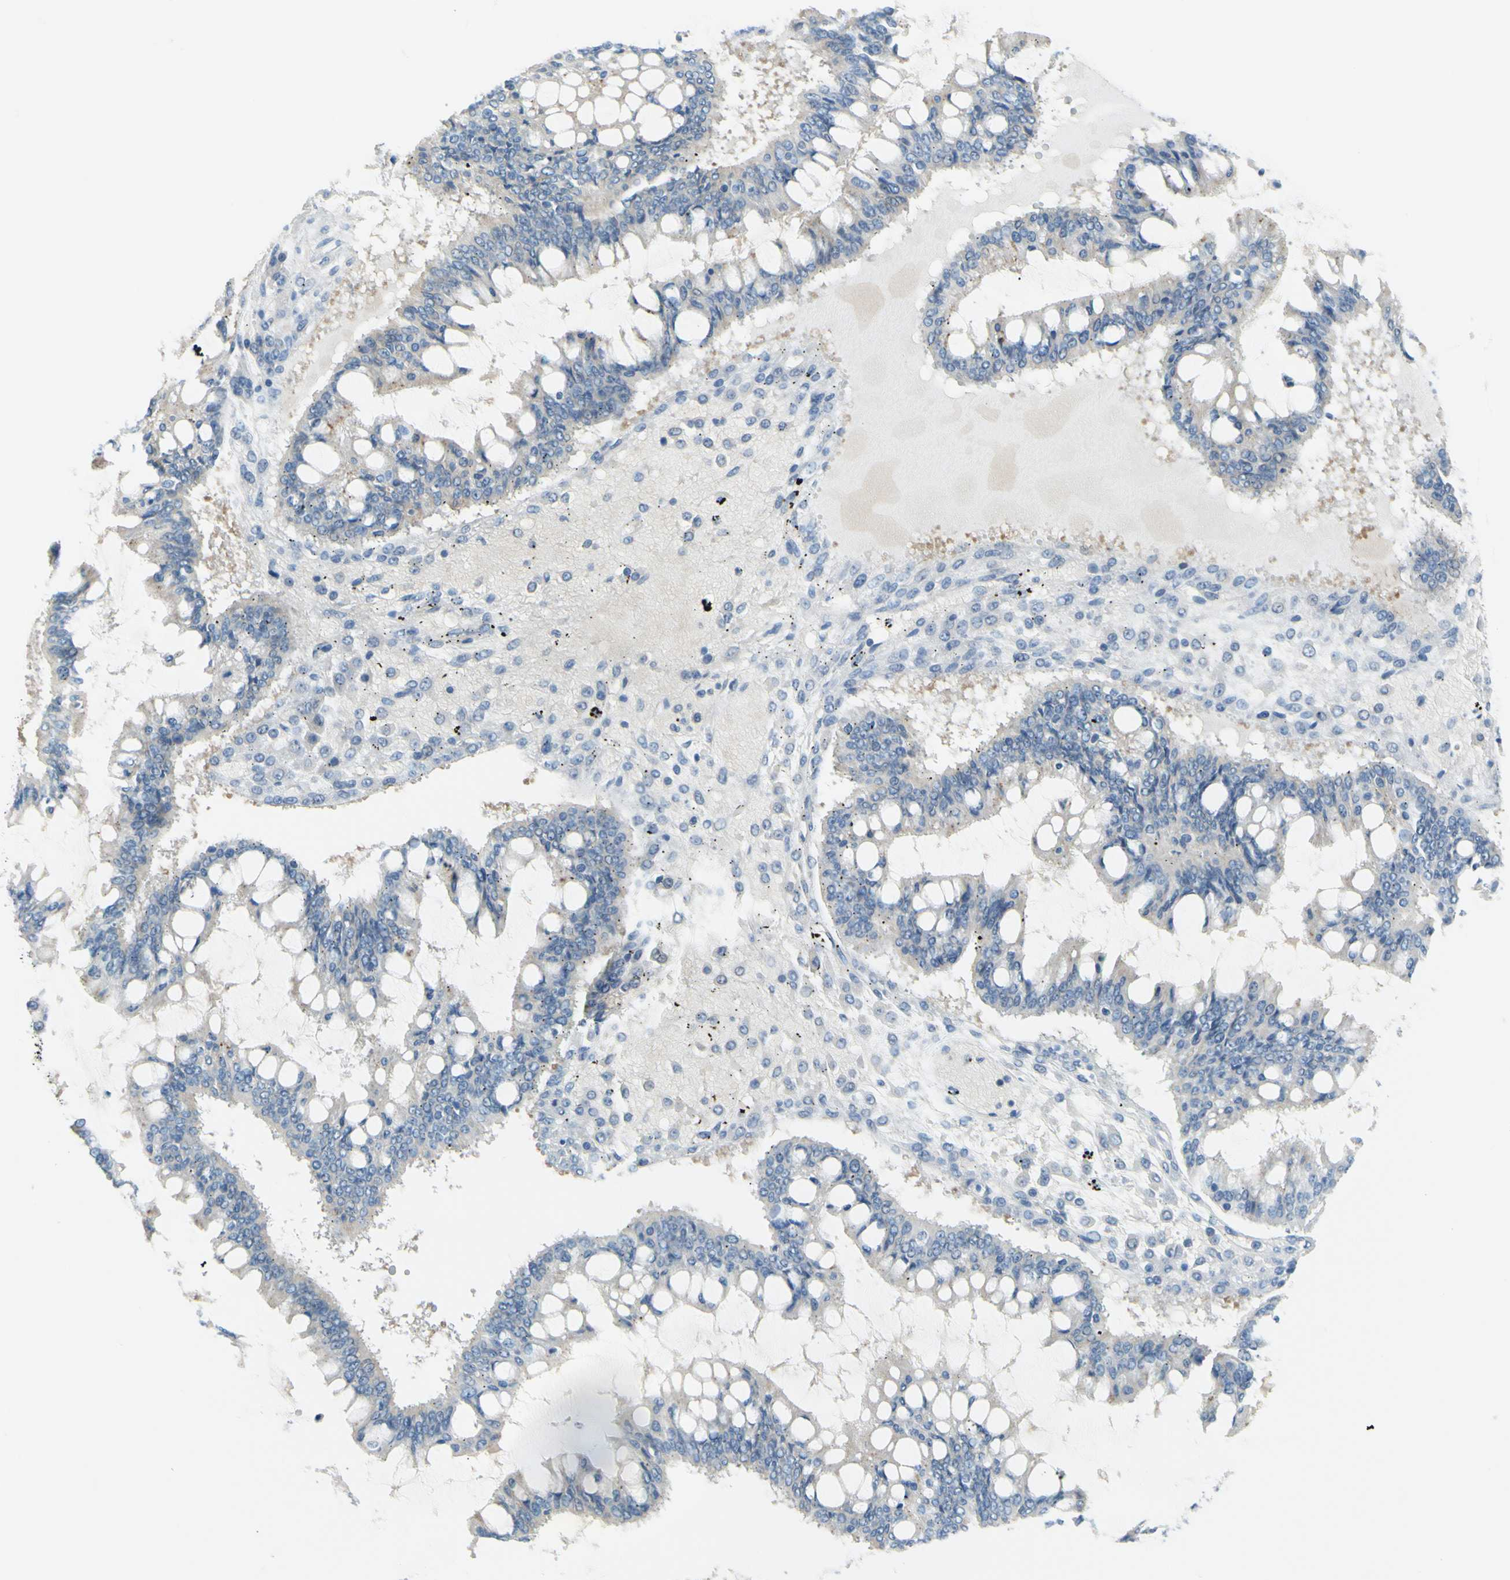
{"staining": {"intensity": "negative", "quantity": "none", "location": "none"}, "tissue": "ovarian cancer", "cell_type": "Tumor cells", "image_type": "cancer", "snomed": [{"axis": "morphology", "description": "Cystadenocarcinoma, mucinous, NOS"}, {"axis": "topography", "description": "Ovary"}], "caption": "DAB immunohistochemical staining of human ovarian cancer shows no significant positivity in tumor cells. (IHC, brightfield microscopy, high magnification).", "gene": "FRMD4B", "patient": {"sex": "female", "age": 73}}